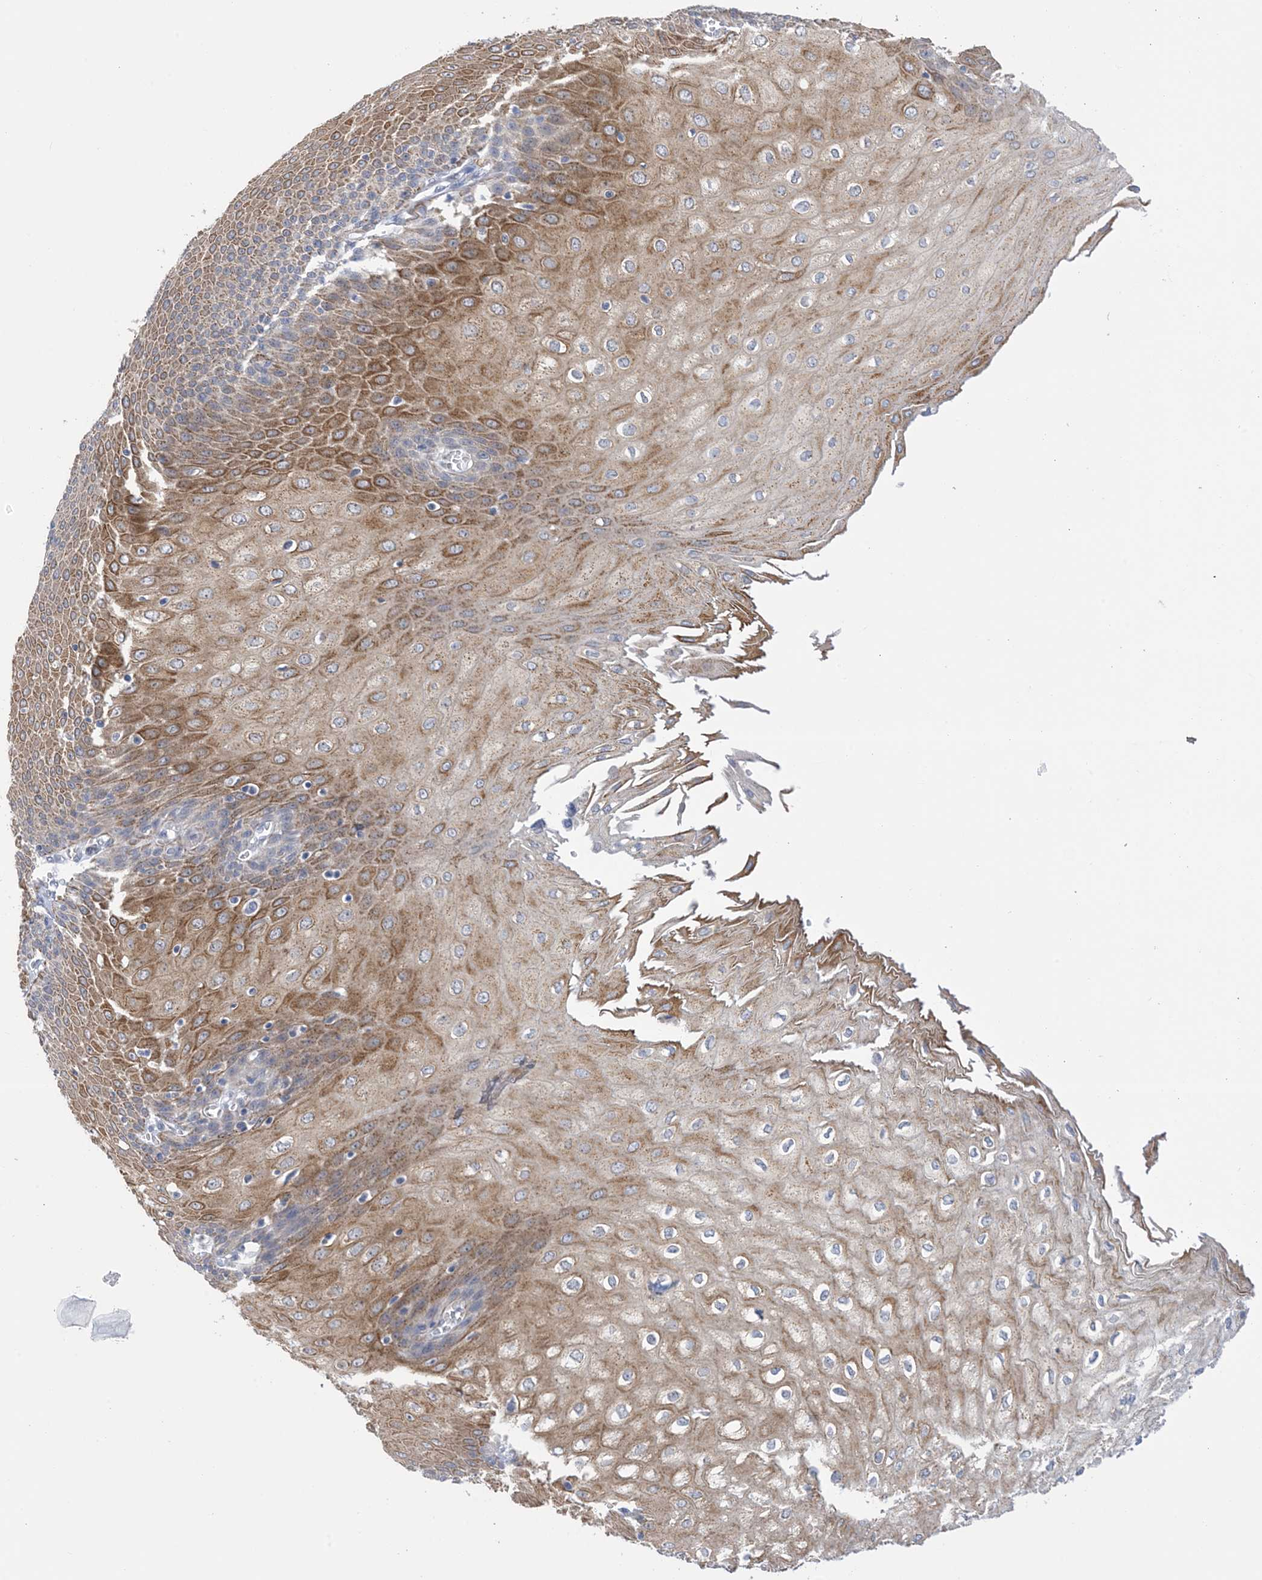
{"staining": {"intensity": "moderate", "quantity": "25%-75%", "location": "cytoplasmic/membranous"}, "tissue": "esophagus", "cell_type": "Squamous epithelial cells", "image_type": "normal", "snomed": [{"axis": "morphology", "description": "Normal tissue, NOS"}, {"axis": "topography", "description": "Esophagus"}], "caption": "Immunohistochemistry image of unremarkable esophagus: esophagus stained using IHC displays medium levels of moderate protein expression localized specifically in the cytoplasmic/membranous of squamous epithelial cells, appearing as a cytoplasmic/membranous brown color.", "gene": "TTYH1", "patient": {"sex": "male", "age": 60}}